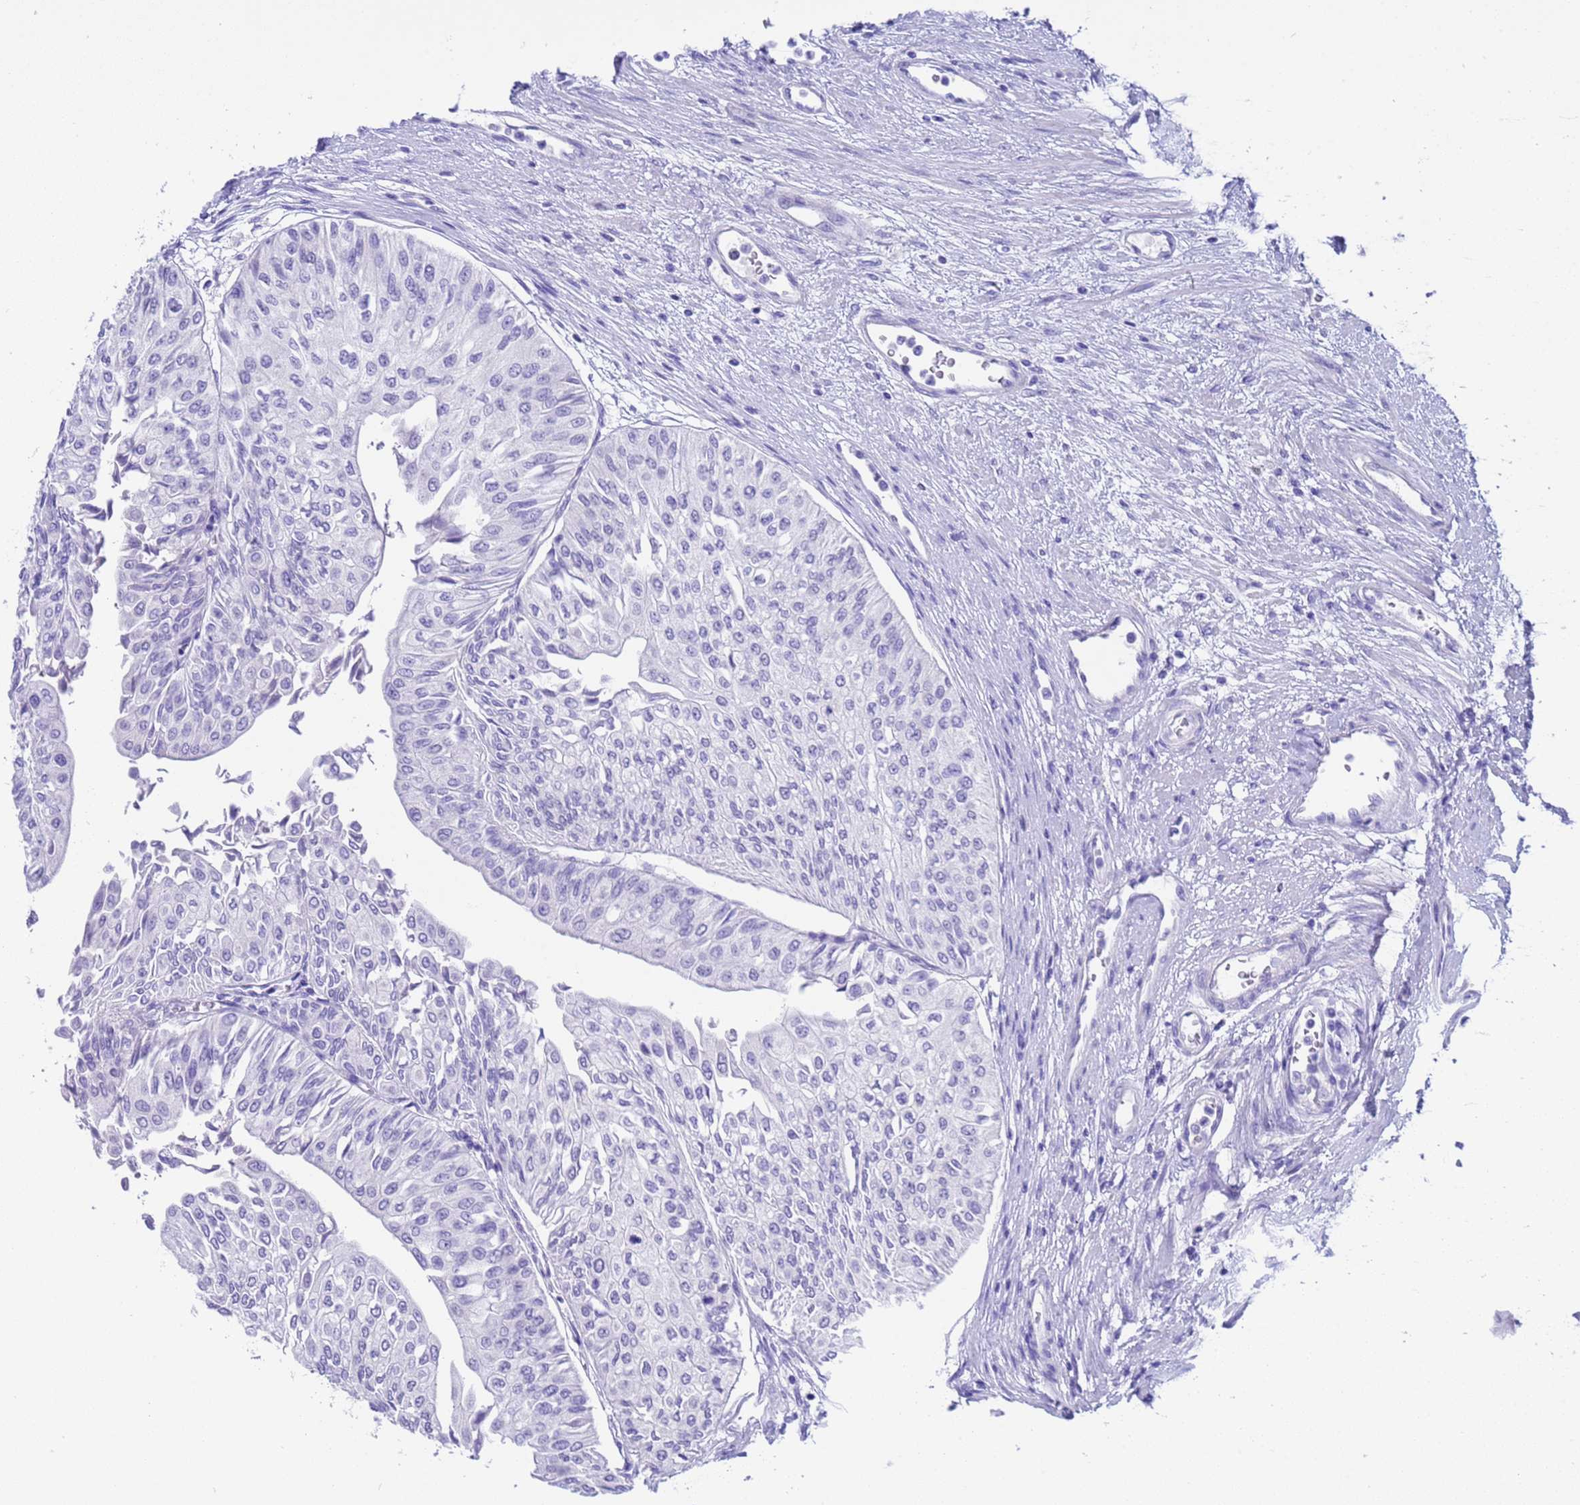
{"staining": {"intensity": "negative", "quantity": "none", "location": "none"}, "tissue": "urothelial cancer", "cell_type": "Tumor cells", "image_type": "cancer", "snomed": [{"axis": "morphology", "description": "Urothelial carcinoma, Low grade"}, {"axis": "topography", "description": "Urinary bladder"}], "caption": "This photomicrograph is of urothelial carcinoma (low-grade) stained with immunohistochemistry to label a protein in brown with the nuclei are counter-stained blue. There is no expression in tumor cells.", "gene": "CKM", "patient": {"sex": "male", "age": 67}}